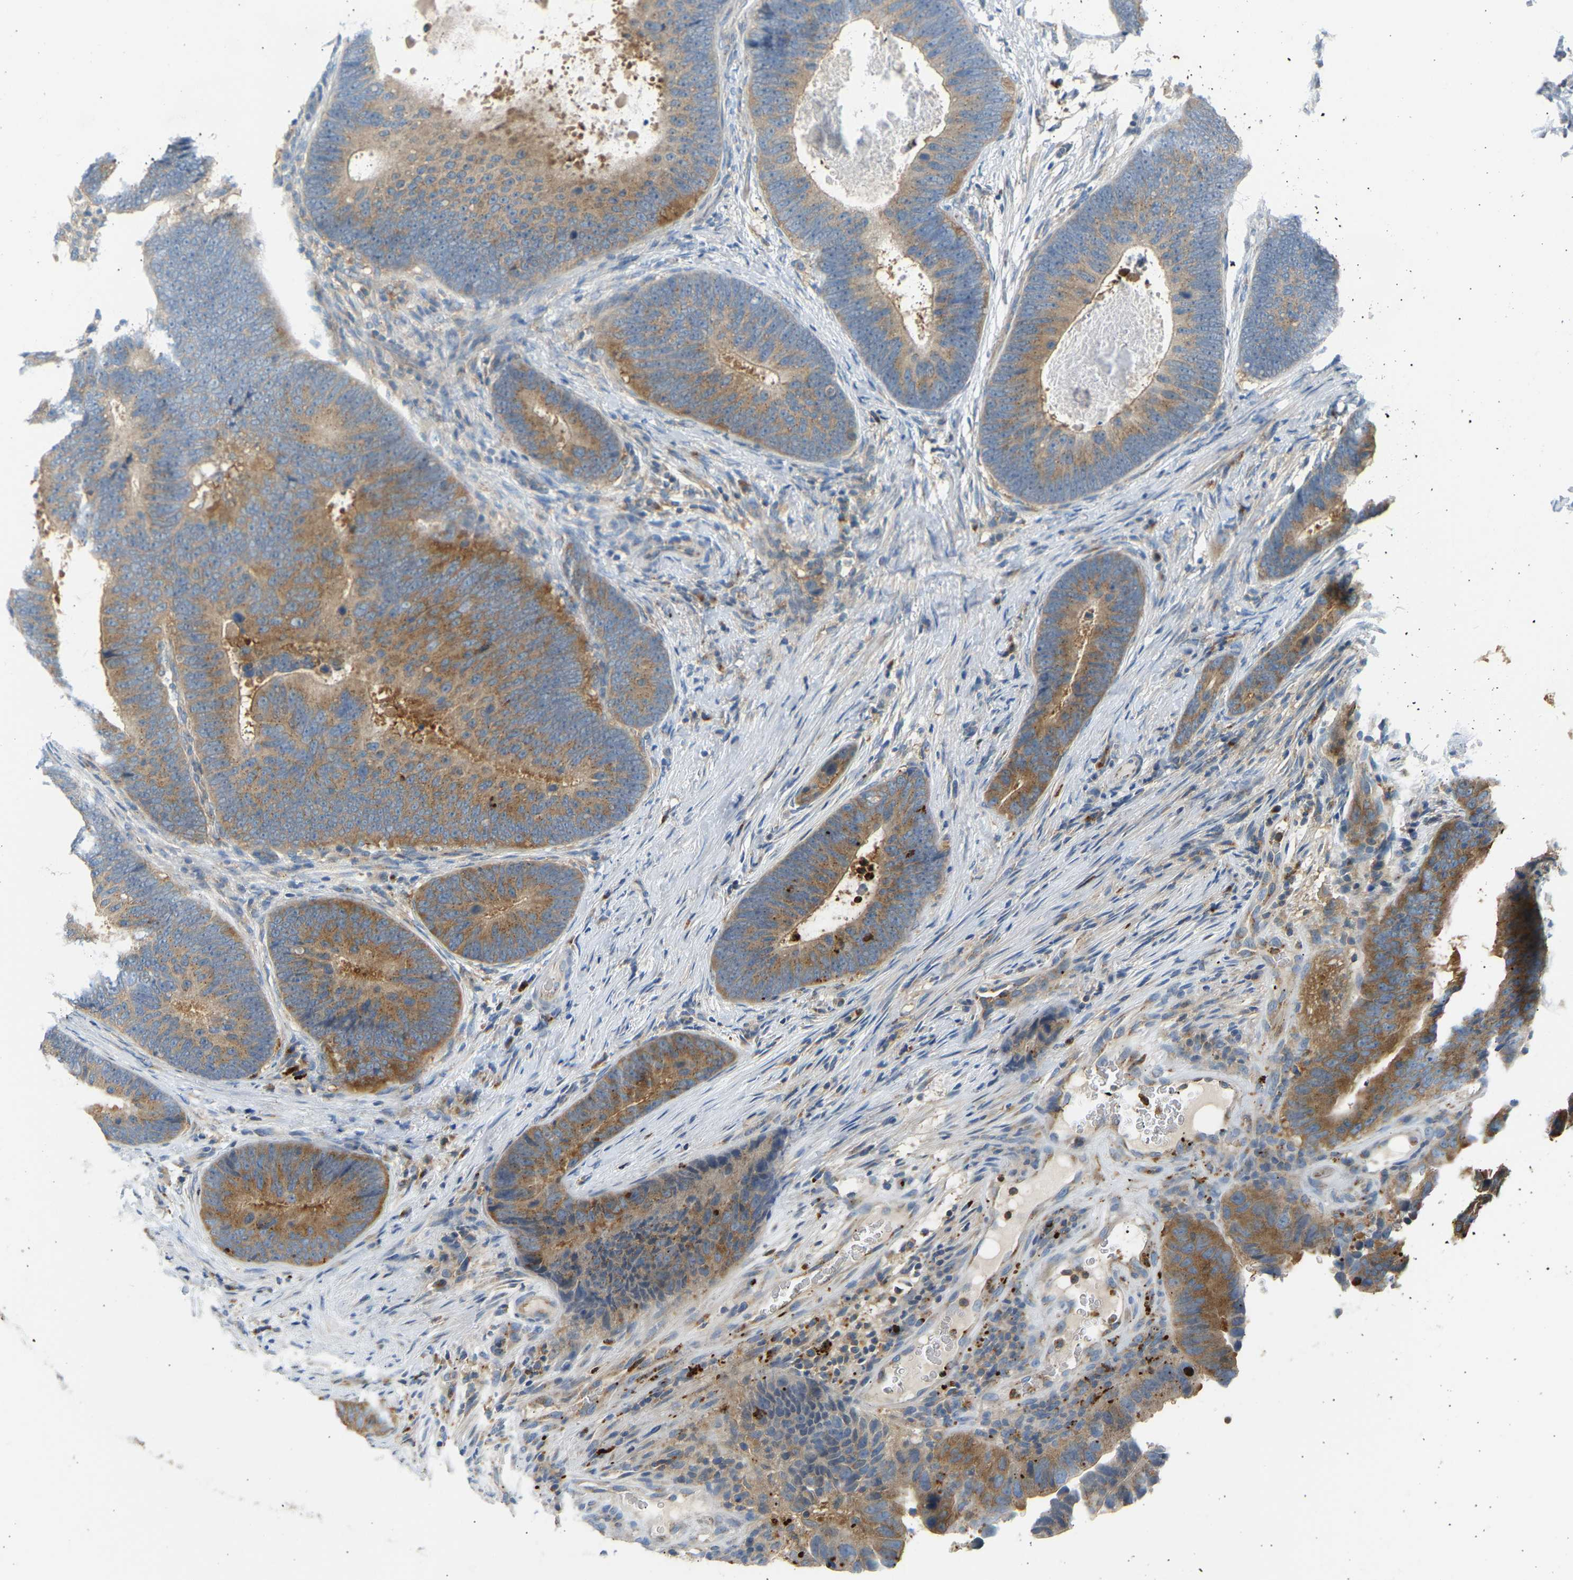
{"staining": {"intensity": "moderate", "quantity": ">75%", "location": "cytoplasmic/membranous"}, "tissue": "colorectal cancer", "cell_type": "Tumor cells", "image_type": "cancer", "snomed": [{"axis": "morphology", "description": "Adenocarcinoma, NOS"}, {"axis": "topography", "description": "Colon"}], "caption": "Immunohistochemical staining of human colorectal cancer (adenocarcinoma) displays medium levels of moderate cytoplasmic/membranous positivity in approximately >75% of tumor cells.", "gene": "TRIM50", "patient": {"sex": "male", "age": 56}}